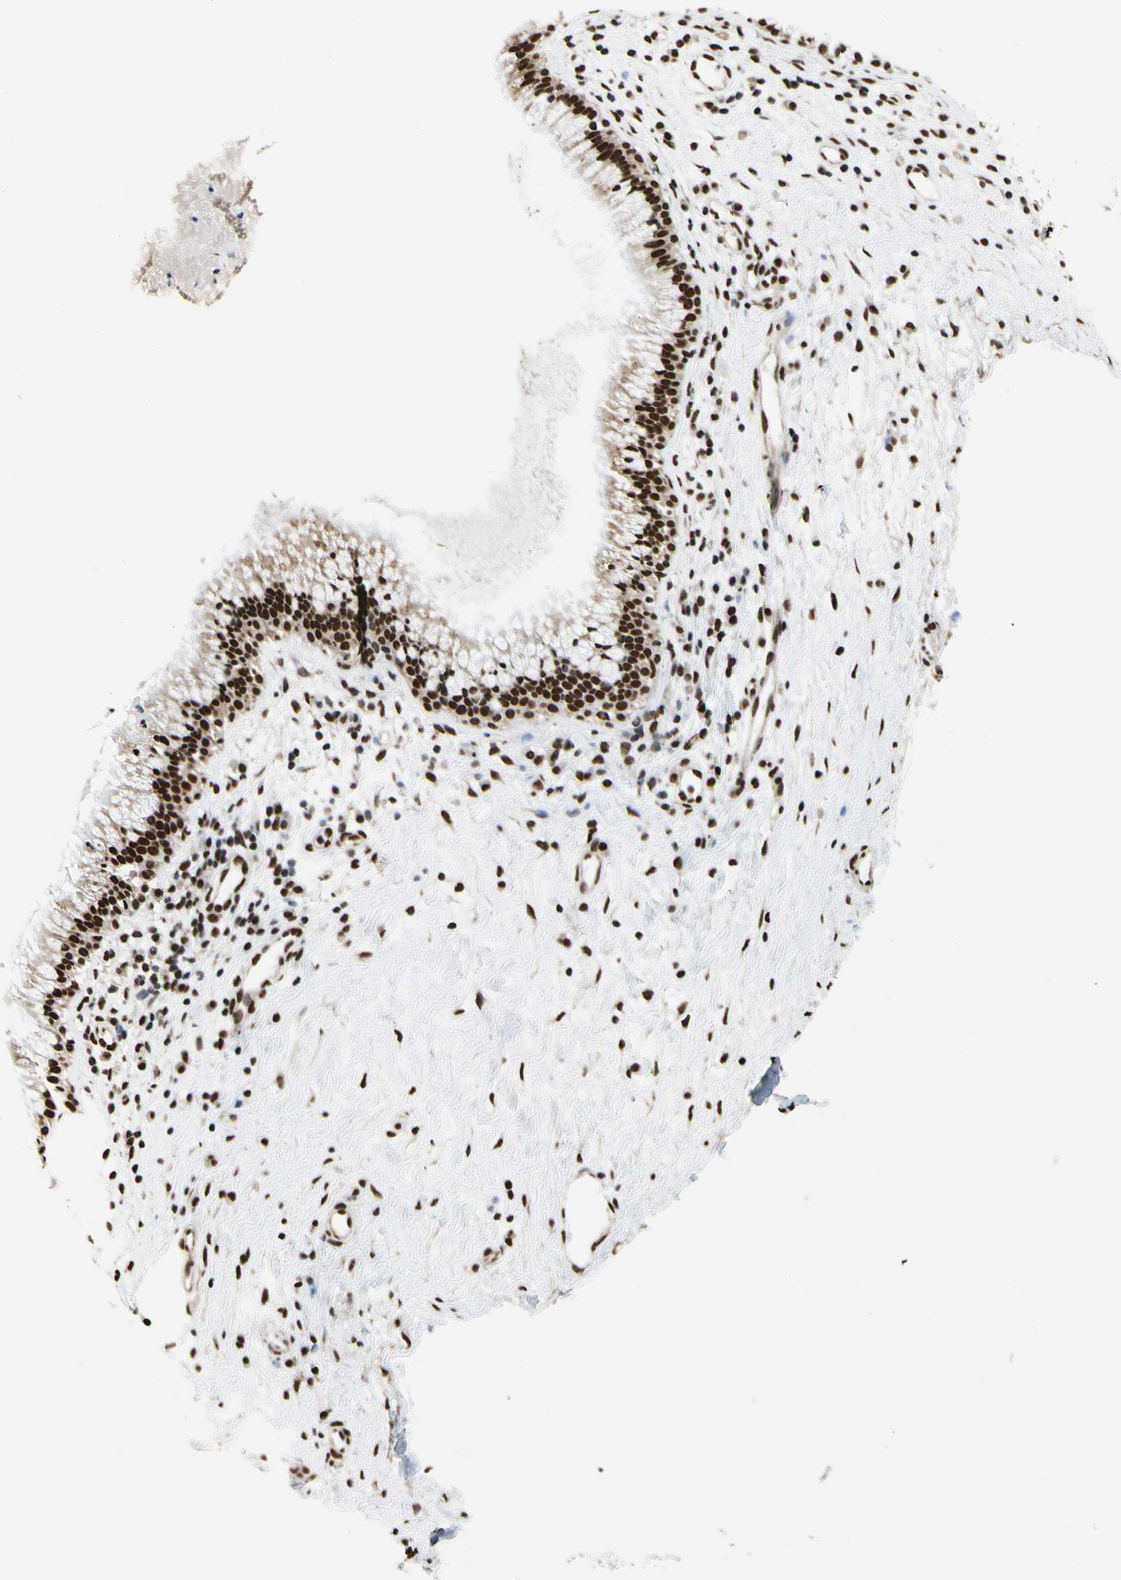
{"staining": {"intensity": "strong", "quantity": ">75%", "location": "nuclear"}, "tissue": "nasopharynx", "cell_type": "Respiratory epithelial cells", "image_type": "normal", "snomed": [{"axis": "morphology", "description": "Normal tissue, NOS"}, {"axis": "topography", "description": "Nasopharynx"}], "caption": "Protein staining by IHC shows strong nuclear positivity in about >75% of respiratory epithelial cells in benign nasopharynx.", "gene": "HNRNPK", "patient": {"sex": "male", "age": 21}}